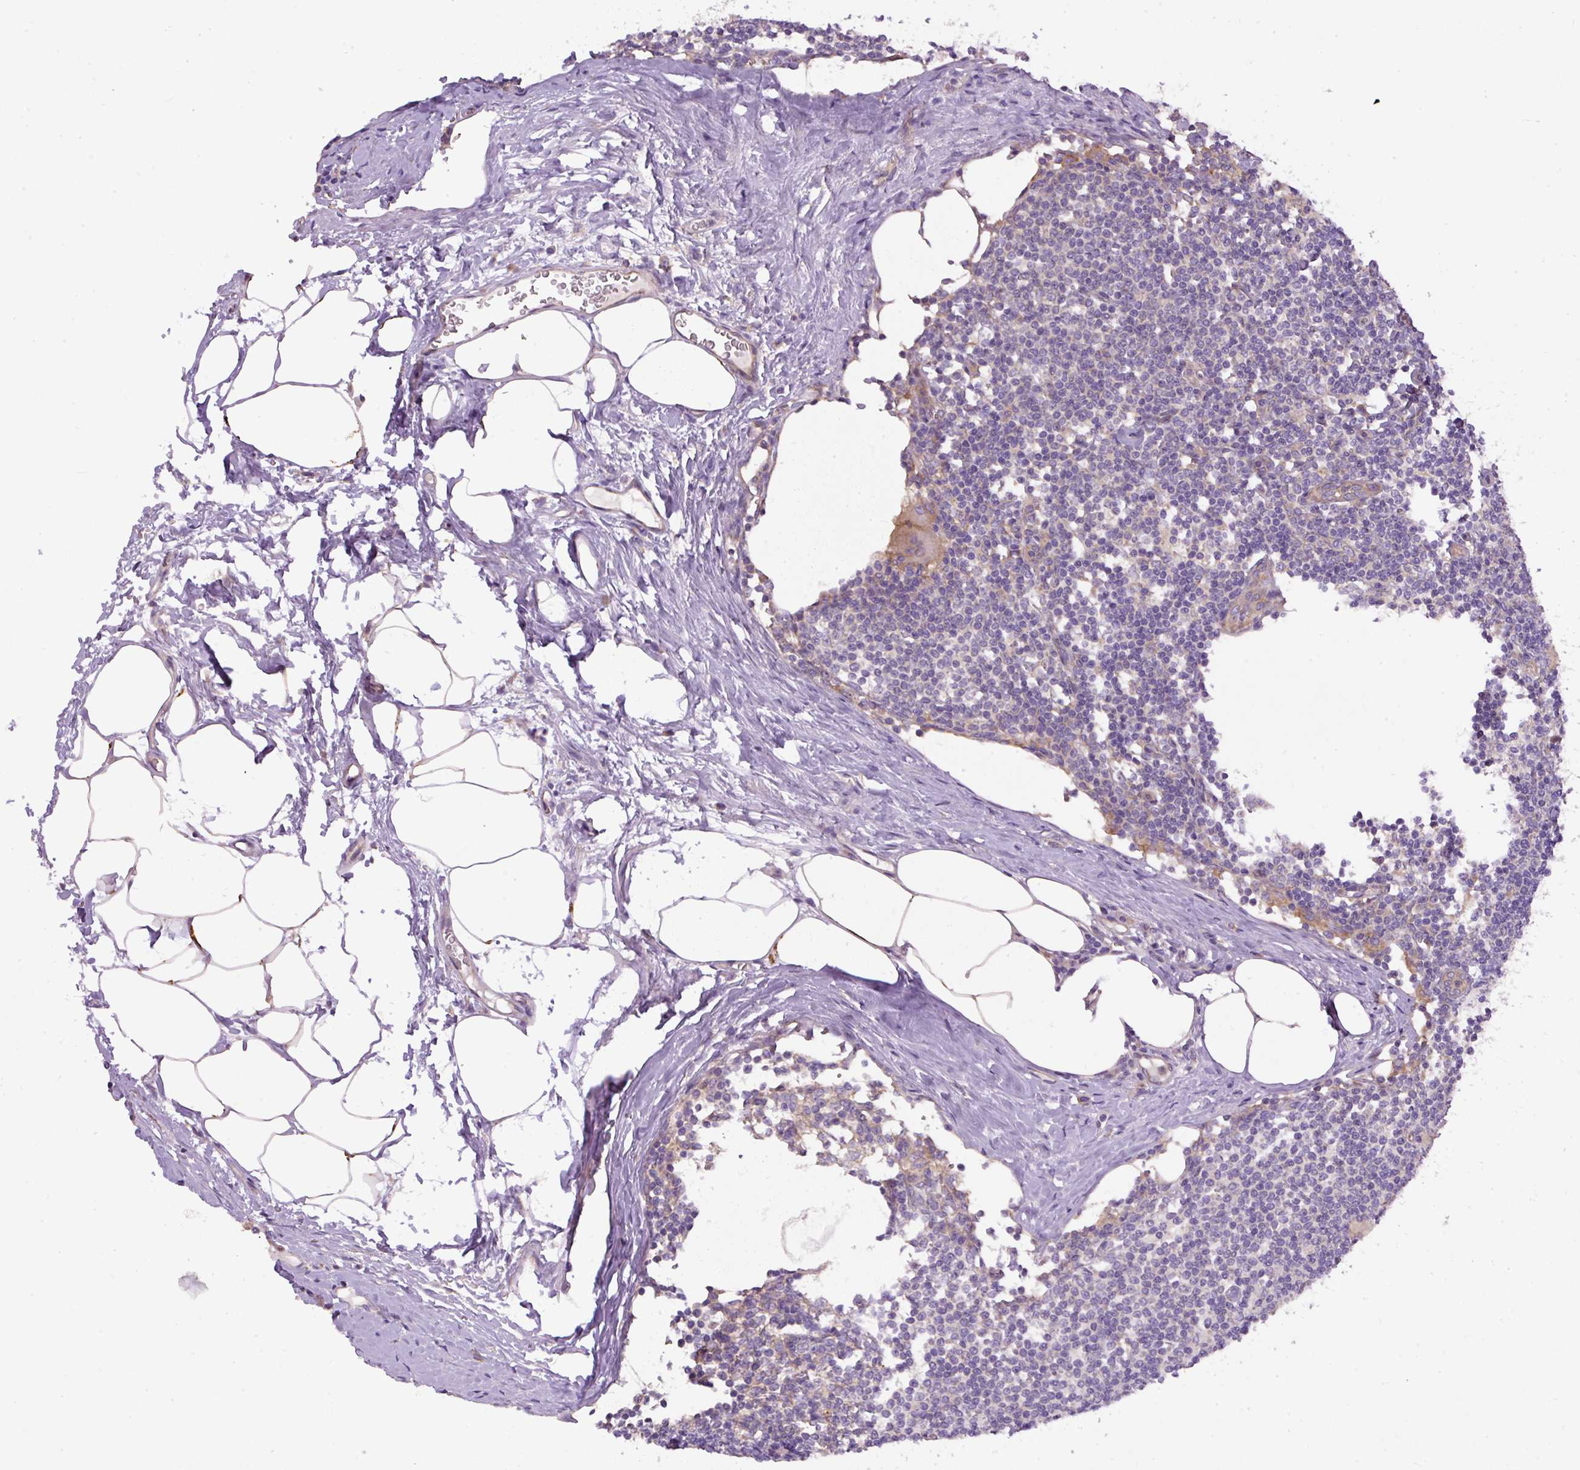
{"staining": {"intensity": "negative", "quantity": "none", "location": "none"}, "tissue": "lymph node", "cell_type": "Germinal center cells", "image_type": "normal", "snomed": [{"axis": "morphology", "description": "Normal tissue, NOS"}, {"axis": "topography", "description": "Lymph node"}], "caption": "A high-resolution image shows IHC staining of benign lymph node, which reveals no significant staining in germinal center cells. The staining is performed using DAB brown chromogen with nuclei counter-stained in using hematoxylin.", "gene": "DAPK1", "patient": {"sex": "female", "age": 59}}